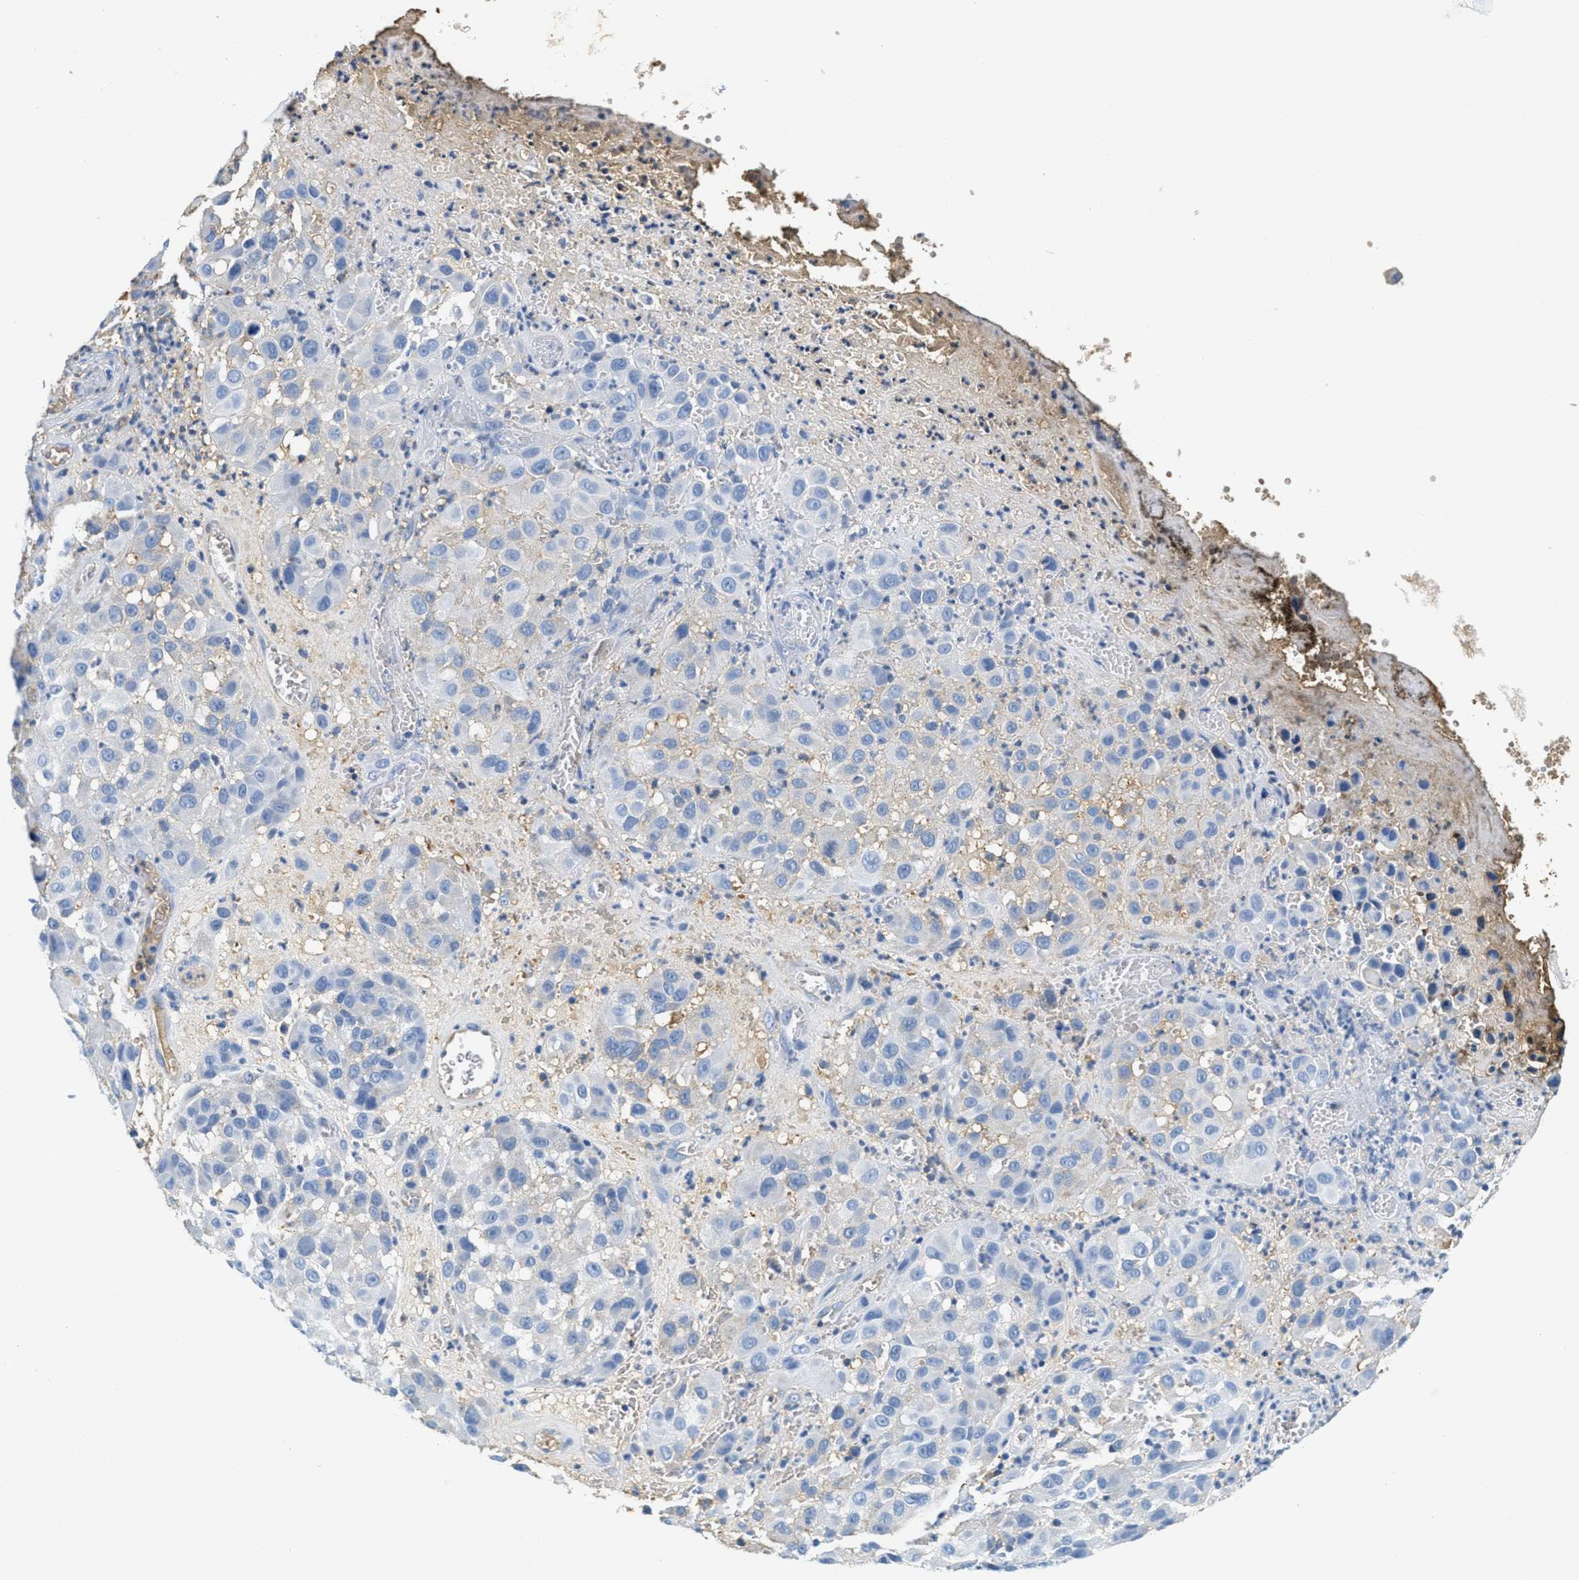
{"staining": {"intensity": "negative", "quantity": "none", "location": "none"}, "tissue": "melanoma", "cell_type": "Tumor cells", "image_type": "cancer", "snomed": [{"axis": "morphology", "description": "Malignant melanoma, NOS"}, {"axis": "topography", "description": "Skin"}], "caption": "Photomicrograph shows no significant protein expression in tumor cells of melanoma.", "gene": "SERPINA1", "patient": {"sex": "female", "age": 21}}